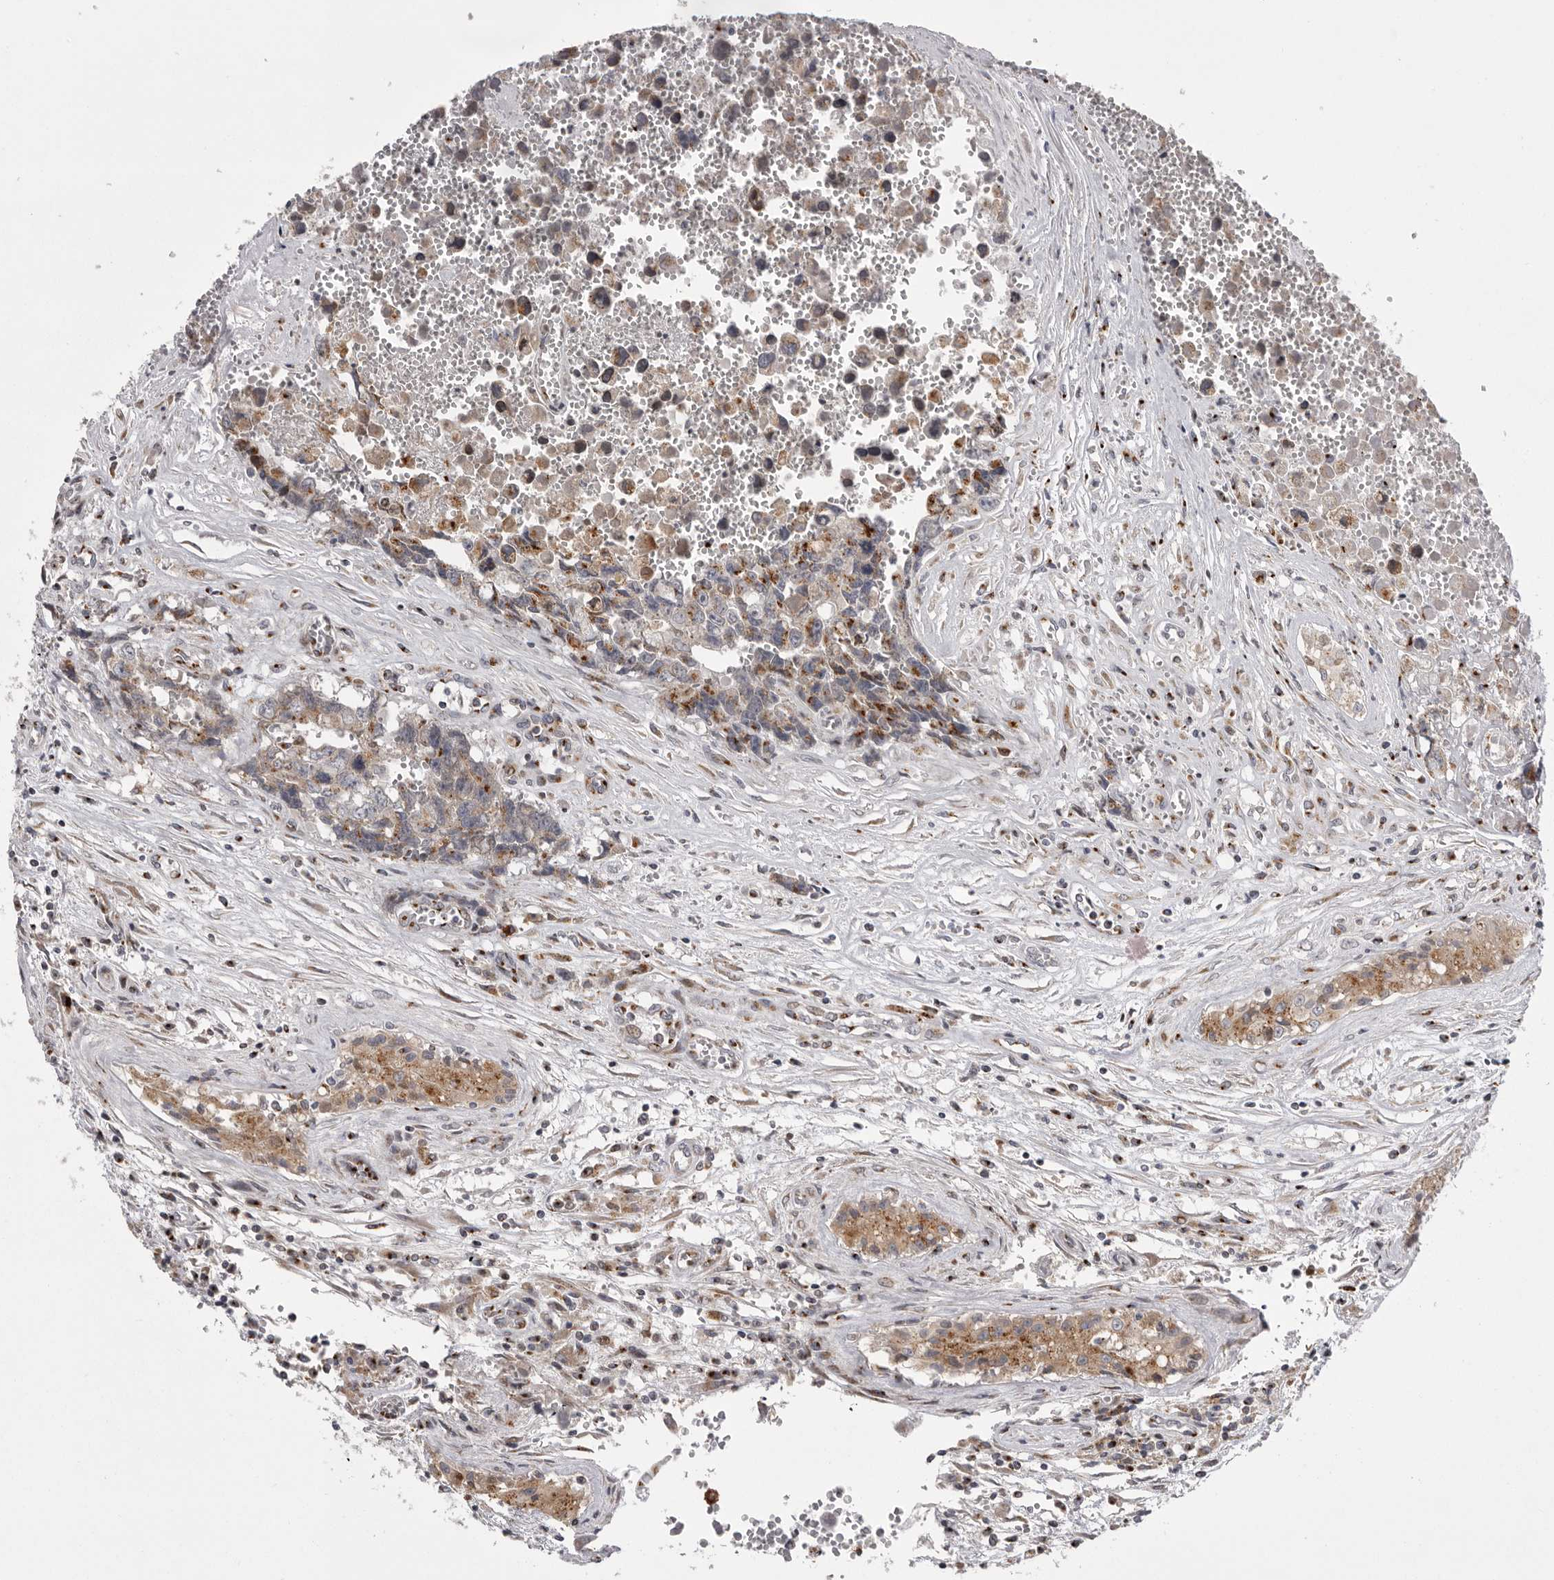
{"staining": {"intensity": "moderate", "quantity": ">75%", "location": "cytoplasmic/membranous"}, "tissue": "testis cancer", "cell_type": "Tumor cells", "image_type": "cancer", "snomed": [{"axis": "morphology", "description": "Carcinoma, Embryonal, NOS"}, {"axis": "topography", "description": "Testis"}], "caption": "Immunohistochemical staining of testis cancer (embryonal carcinoma) exhibits medium levels of moderate cytoplasmic/membranous protein expression in approximately >75% of tumor cells.", "gene": "WDR47", "patient": {"sex": "male", "age": 31}}